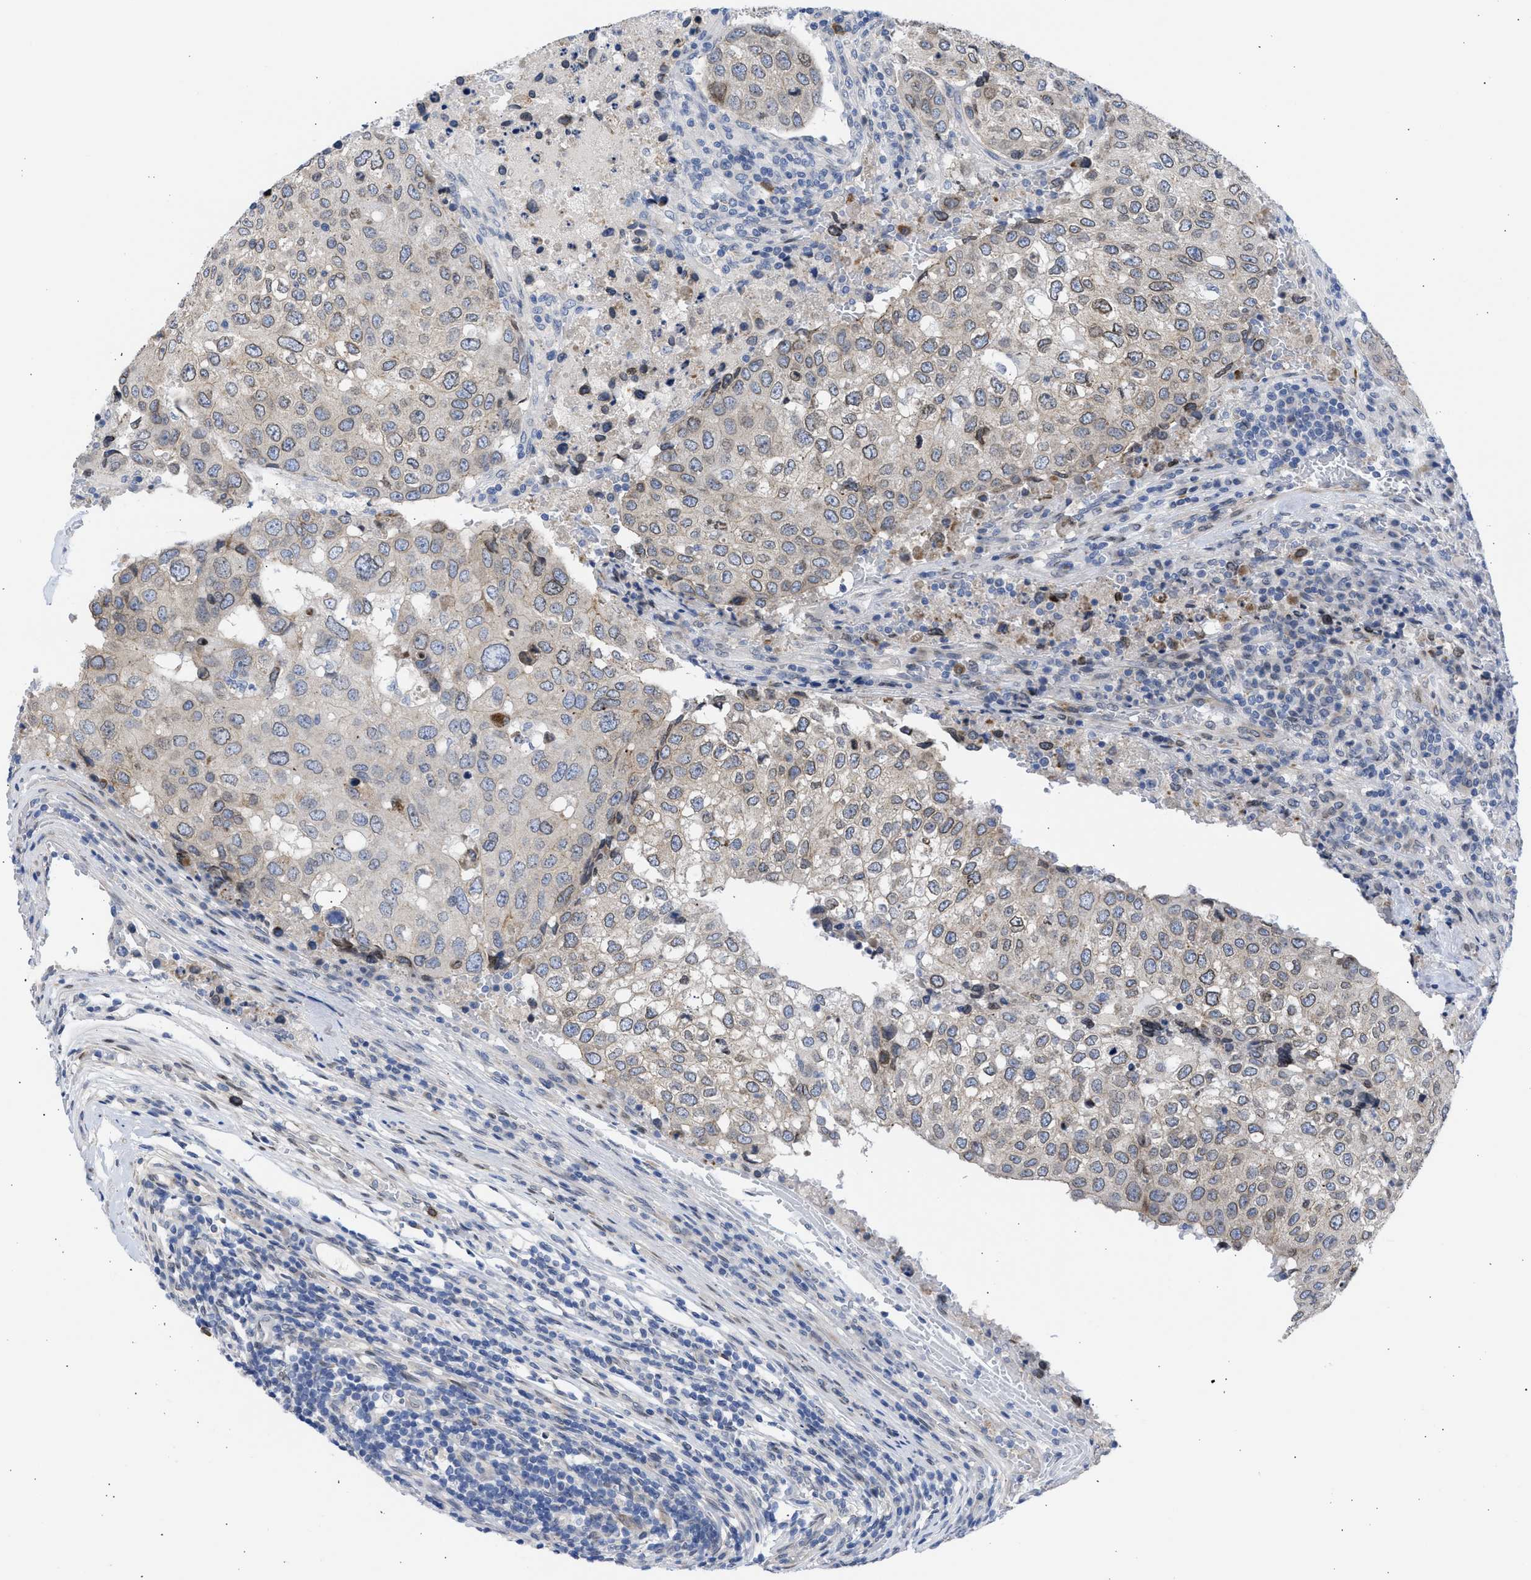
{"staining": {"intensity": "weak", "quantity": "25%-75%", "location": "cytoplasmic/membranous,nuclear"}, "tissue": "urothelial cancer", "cell_type": "Tumor cells", "image_type": "cancer", "snomed": [{"axis": "morphology", "description": "Urothelial carcinoma, High grade"}, {"axis": "topography", "description": "Lymph node"}, {"axis": "topography", "description": "Urinary bladder"}], "caption": "Immunohistochemical staining of human high-grade urothelial carcinoma shows low levels of weak cytoplasmic/membranous and nuclear staining in about 25%-75% of tumor cells.", "gene": "NUP35", "patient": {"sex": "male", "age": 51}}